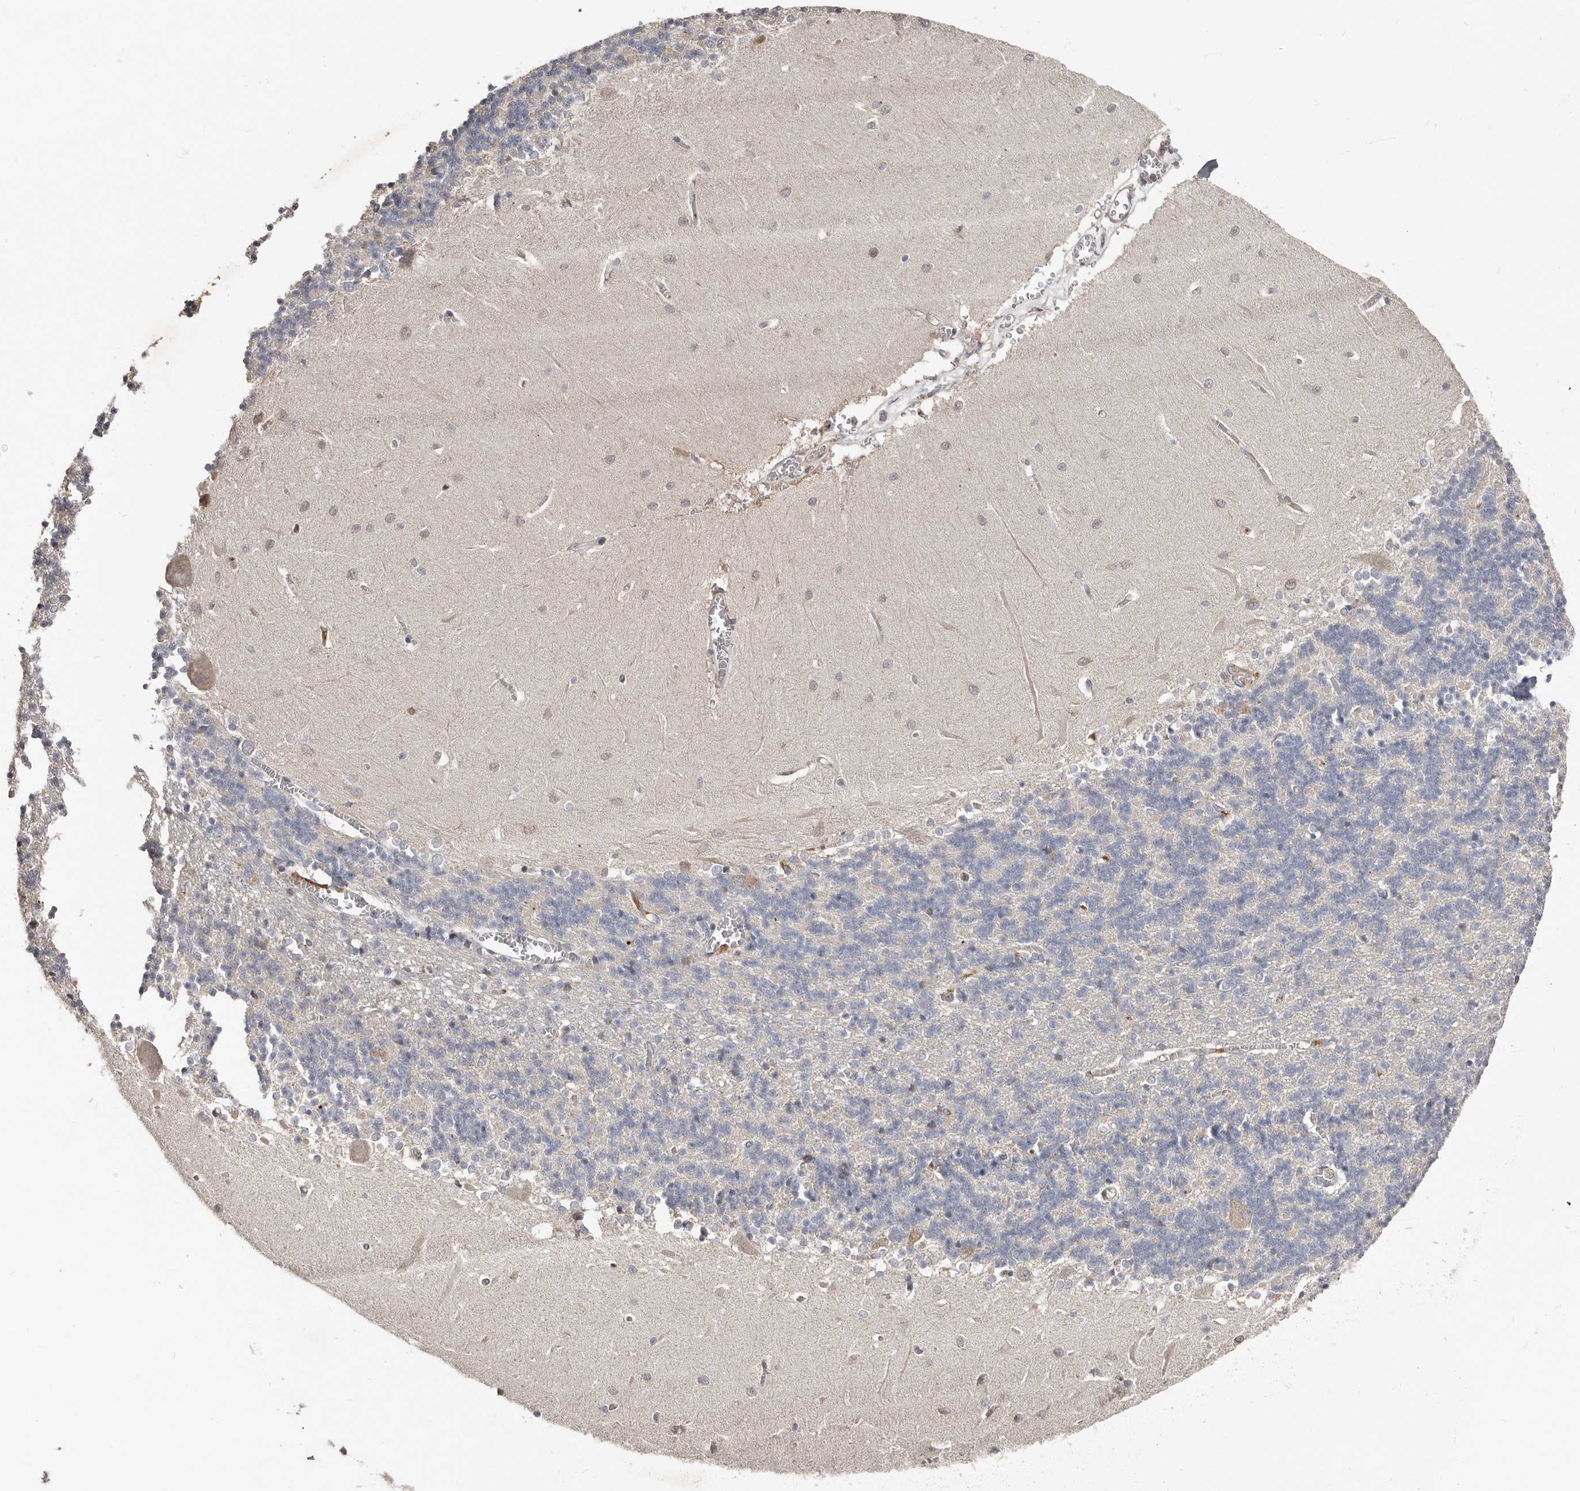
{"staining": {"intensity": "negative", "quantity": "none", "location": "none"}, "tissue": "cerebellum", "cell_type": "Cells in granular layer", "image_type": "normal", "snomed": [{"axis": "morphology", "description": "Normal tissue, NOS"}, {"axis": "topography", "description": "Cerebellum"}], "caption": "Immunohistochemistry of unremarkable human cerebellum demonstrates no staining in cells in granular layer. The staining is performed using DAB brown chromogen with nuclei counter-stained in using hematoxylin.", "gene": "SLC39A2", "patient": {"sex": "male", "age": 37}}